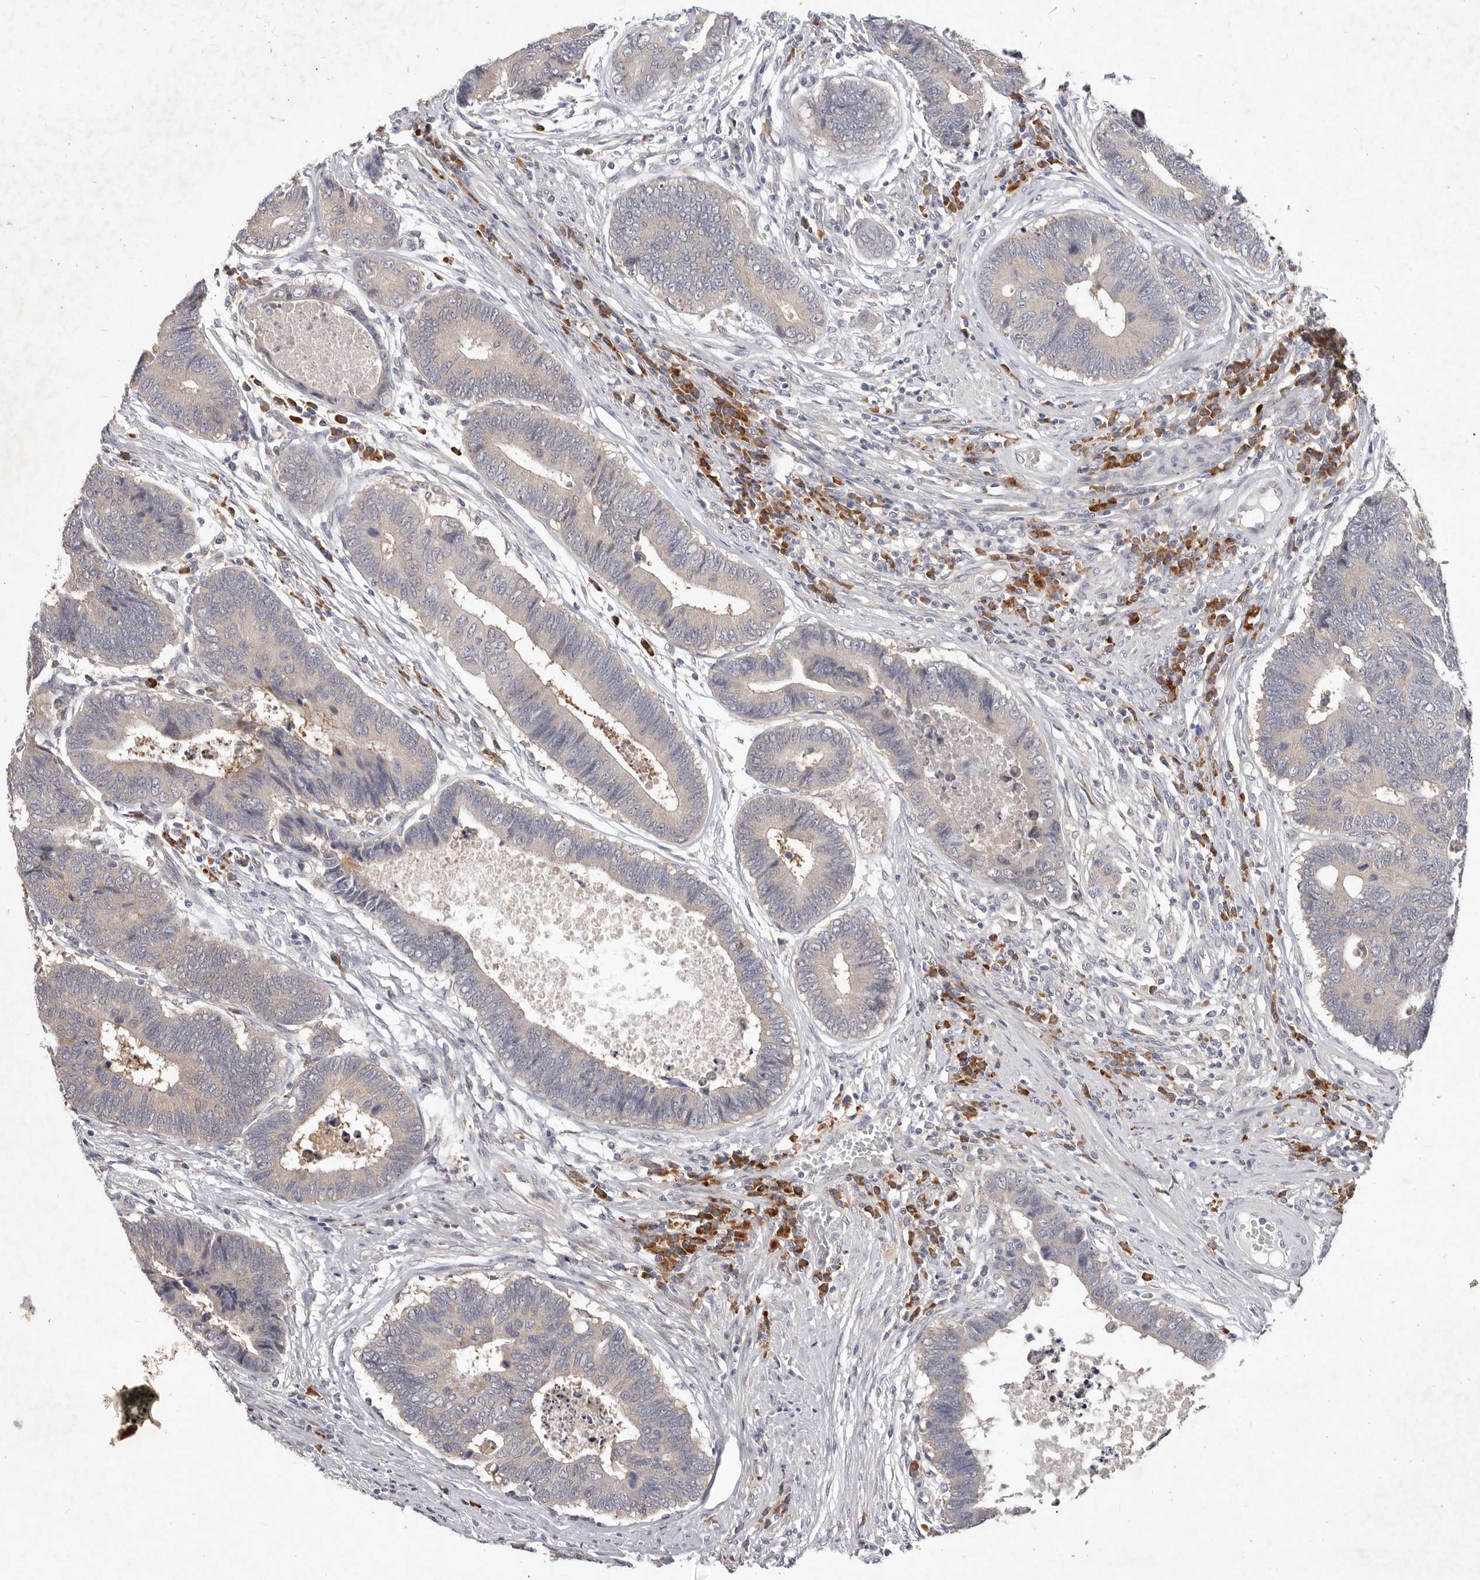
{"staining": {"intensity": "negative", "quantity": "none", "location": "none"}, "tissue": "colorectal cancer", "cell_type": "Tumor cells", "image_type": "cancer", "snomed": [{"axis": "morphology", "description": "Adenocarcinoma, NOS"}, {"axis": "topography", "description": "Rectum"}], "caption": "High power microscopy histopathology image of an IHC histopathology image of colorectal cancer, revealing no significant positivity in tumor cells.", "gene": "WDR77", "patient": {"sex": "male", "age": 84}}